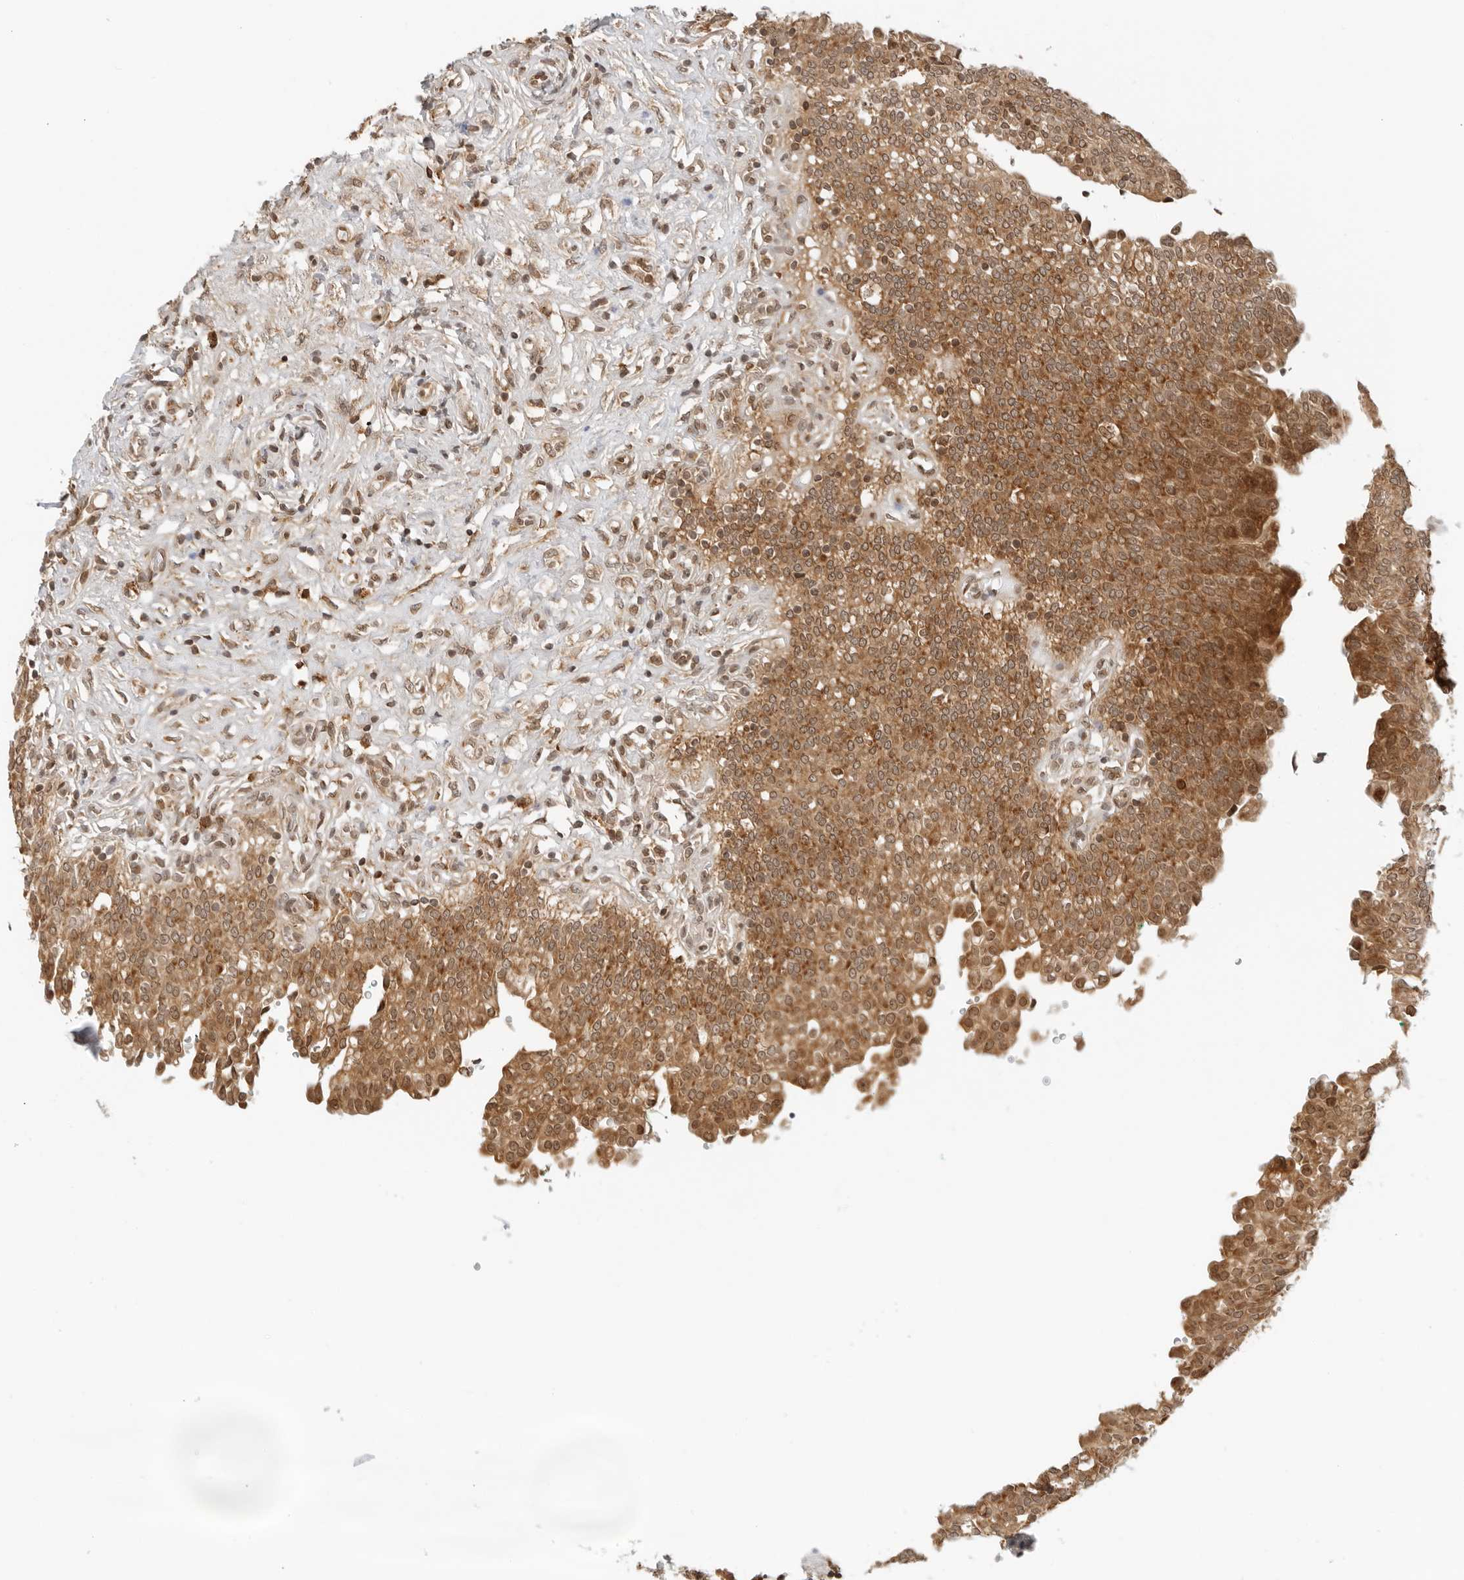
{"staining": {"intensity": "moderate", "quantity": ">75%", "location": "cytoplasmic/membranous,nuclear"}, "tissue": "urinary bladder", "cell_type": "Urothelial cells", "image_type": "normal", "snomed": [{"axis": "morphology", "description": "Urothelial carcinoma, High grade"}, {"axis": "topography", "description": "Urinary bladder"}], "caption": "Brown immunohistochemical staining in normal human urinary bladder exhibits moderate cytoplasmic/membranous,nuclear expression in about >75% of urothelial cells.", "gene": "RC3H1", "patient": {"sex": "male", "age": 46}}